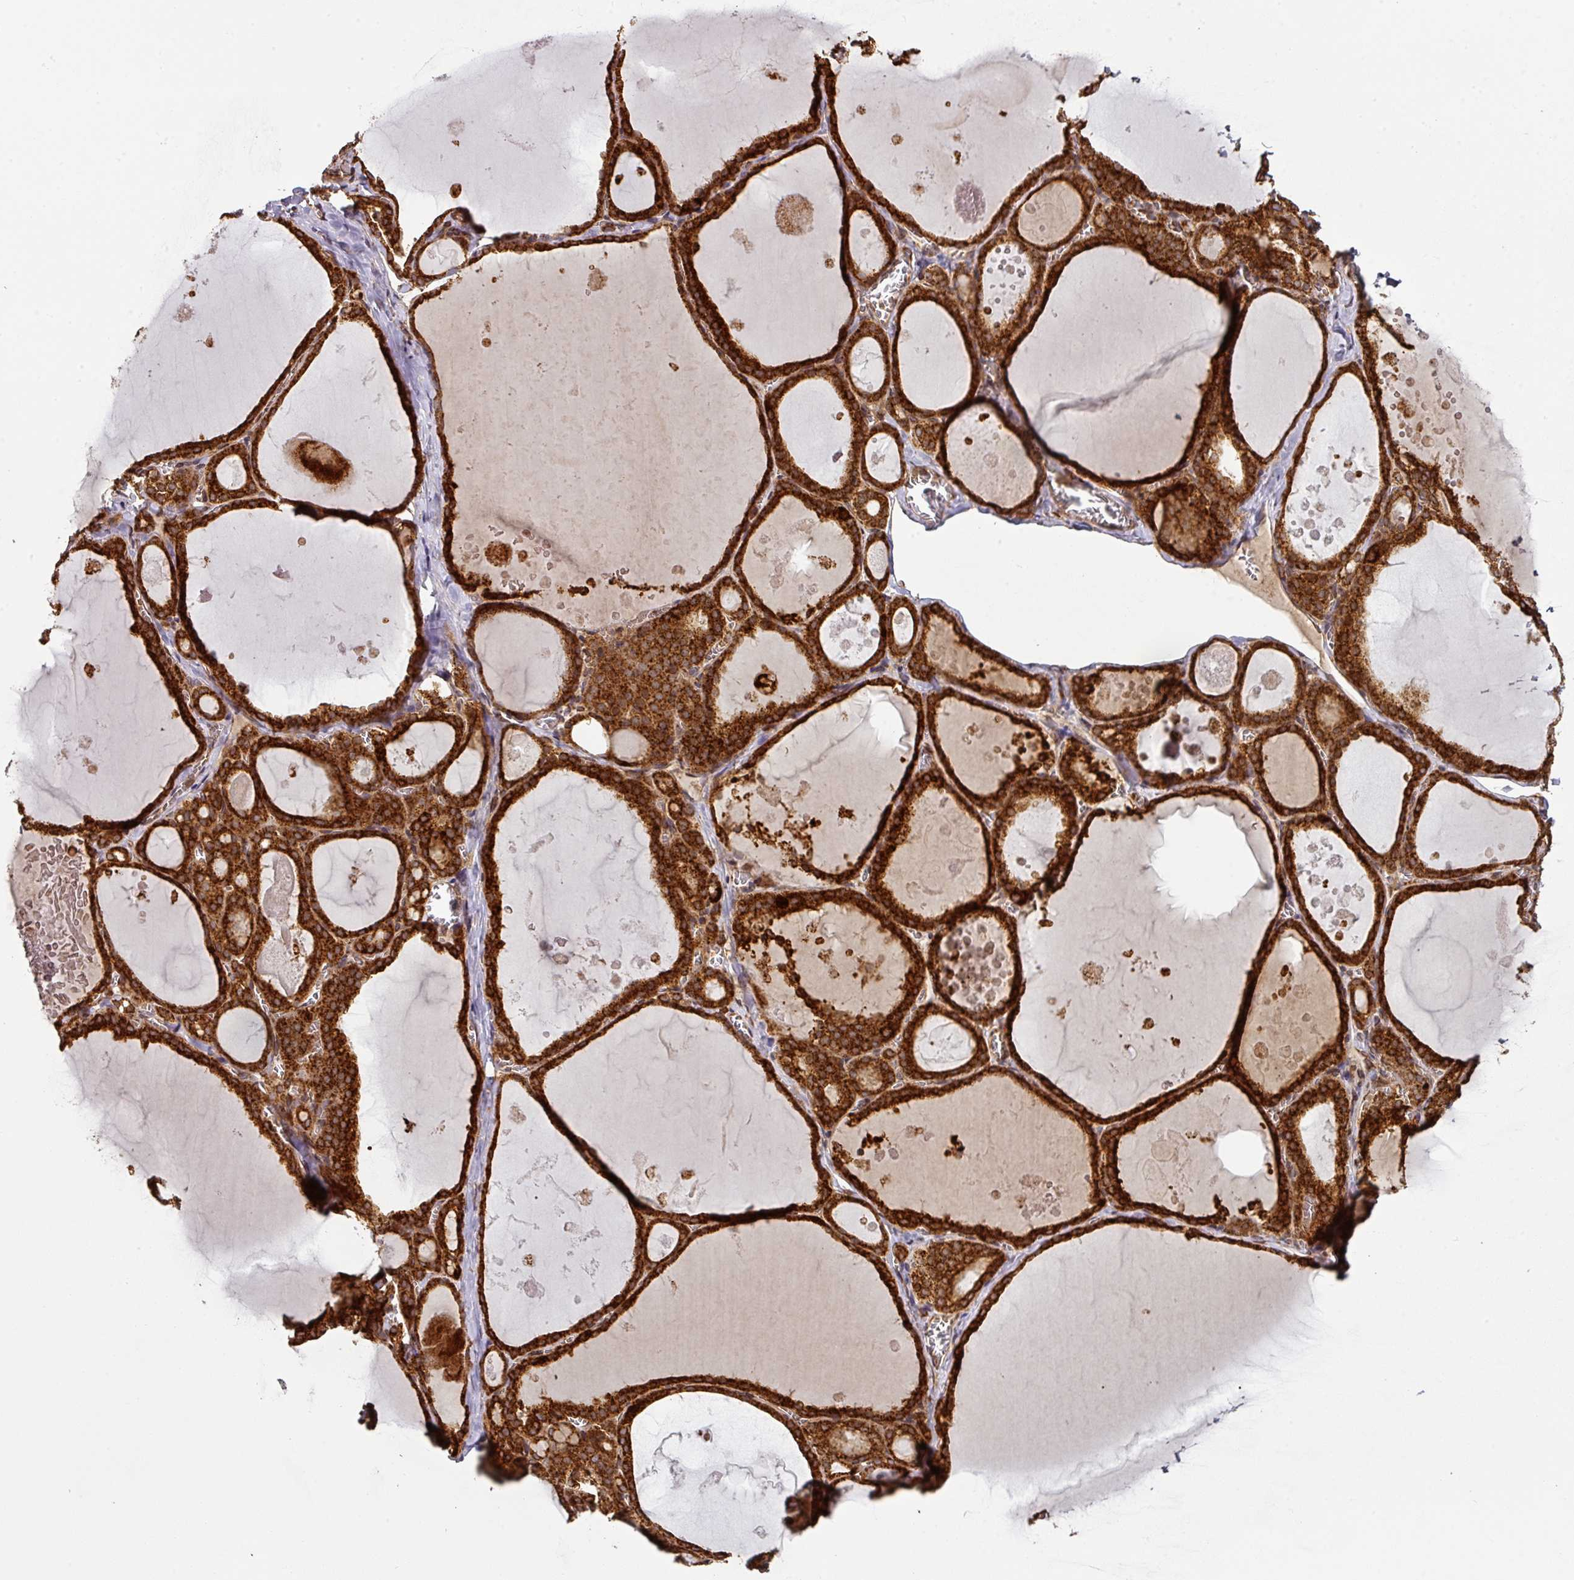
{"staining": {"intensity": "strong", "quantity": ">75%", "location": "cytoplasmic/membranous"}, "tissue": "thyroid gland", "cell_type": "Glandular cells", "image_type": "normal", "snomed": [{"axis": "morphology", "description": "Normal tissue, NOS"}, {"axis": "topography", "description": "Thyroid gland"}], "caption": "Strong cytoplasmic/membranous protein staining is identified in approximately >75% of glandular cells in thyroid gland.", "gene": "TRAP1", "patient": {"sex": "male", "age": 56}}